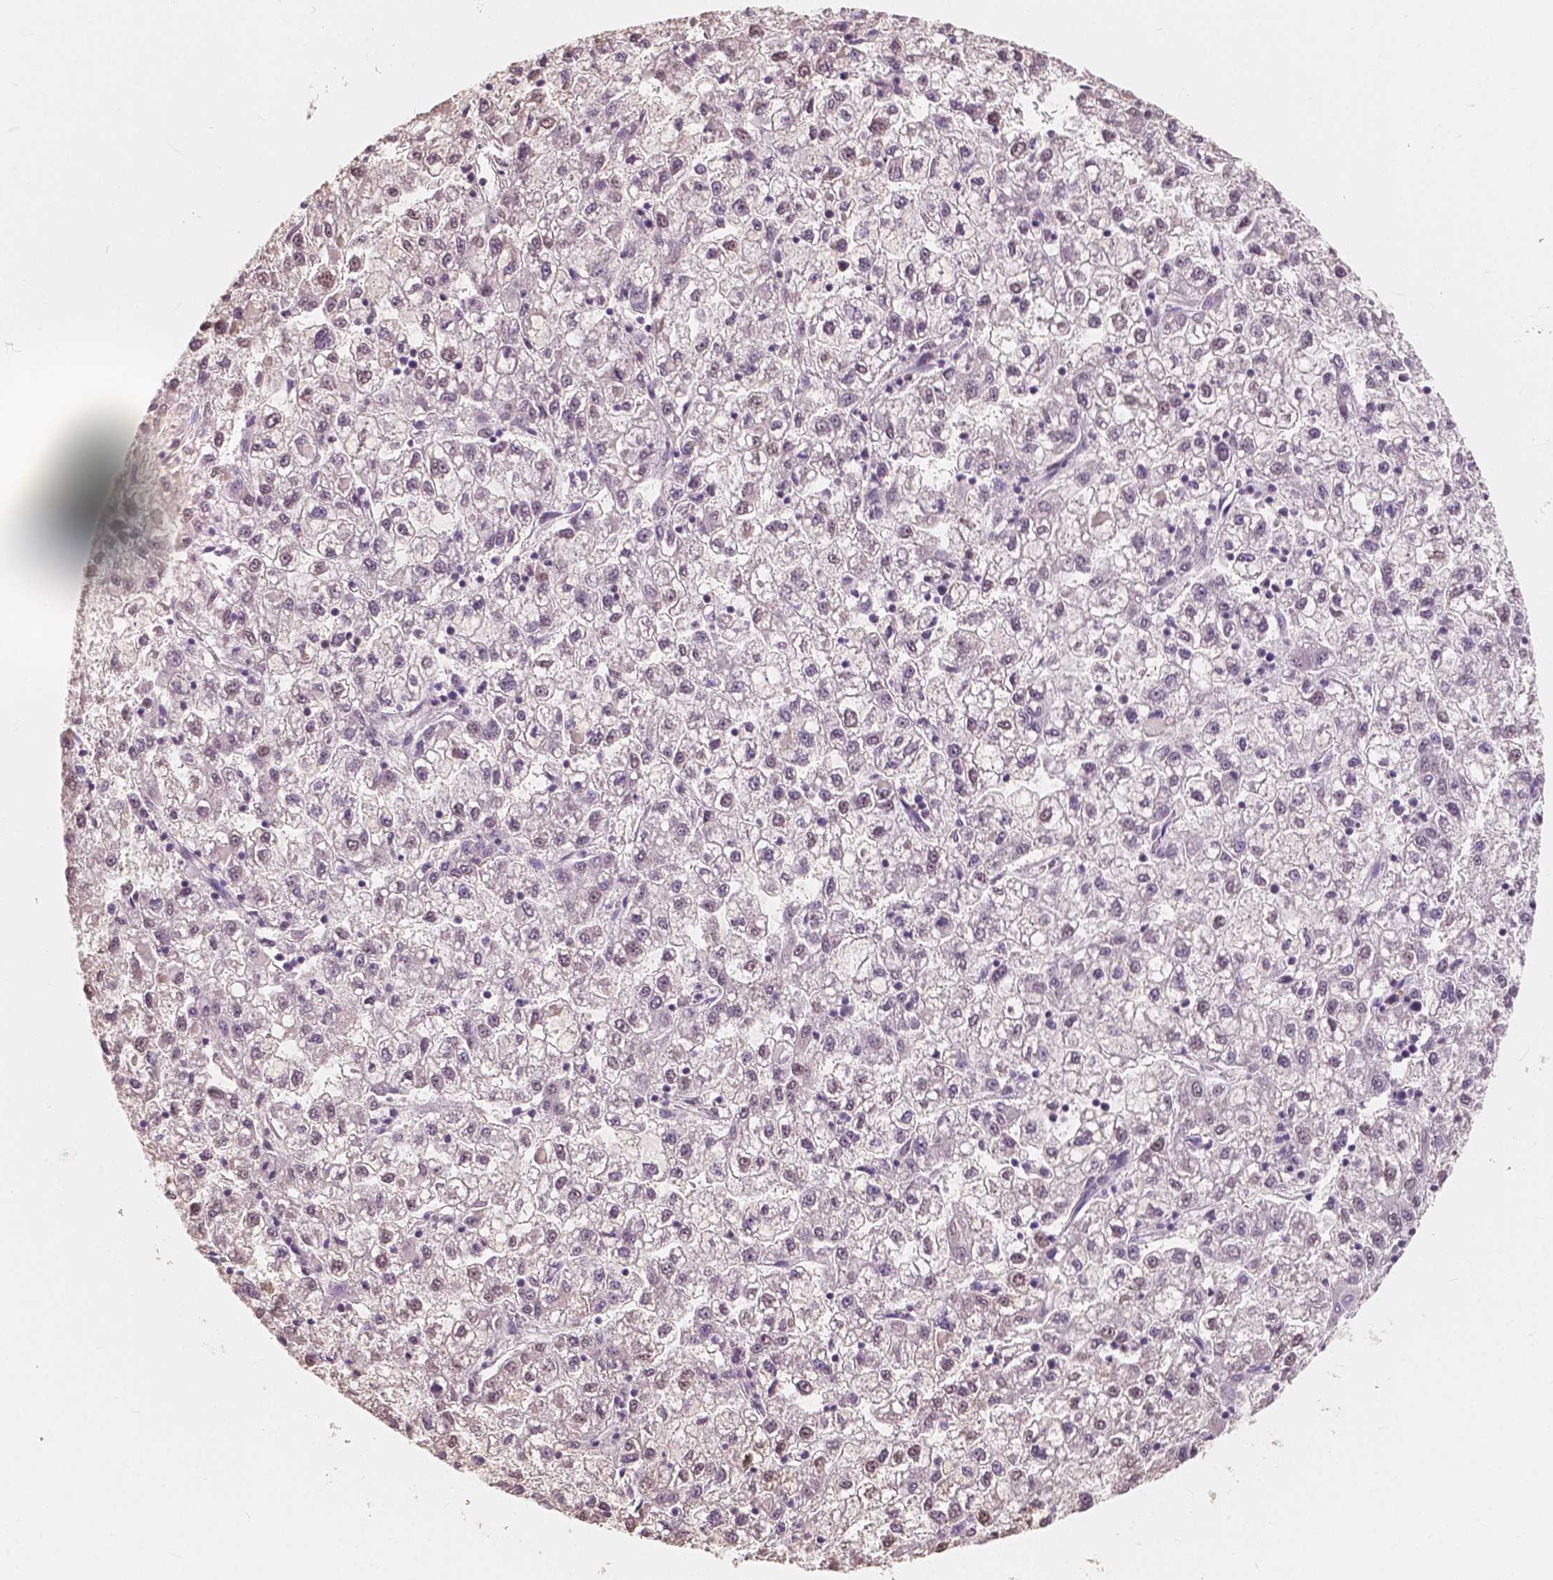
{"staining": {"intensity": "weak", "quantity": "<25%", "location": "nuclear"}, "tissue": "liver cancer", "cell_type": "Tumor cells", "image_type": "cancer", "snomed": [{"axis": "morphology", "description": "Carcinoma, Hepatocellular, NOS"}, {"axis": "topography", "description": "Liver"}], "caption": "Immunohistochemistry (IHC) histopathology image of liver hepatocellular carcinoma stained for a protein (brown), which shows no positivity in tumor cells.", "gene": "NOLC1", "patient": {"sex": "male", "age": 40}}